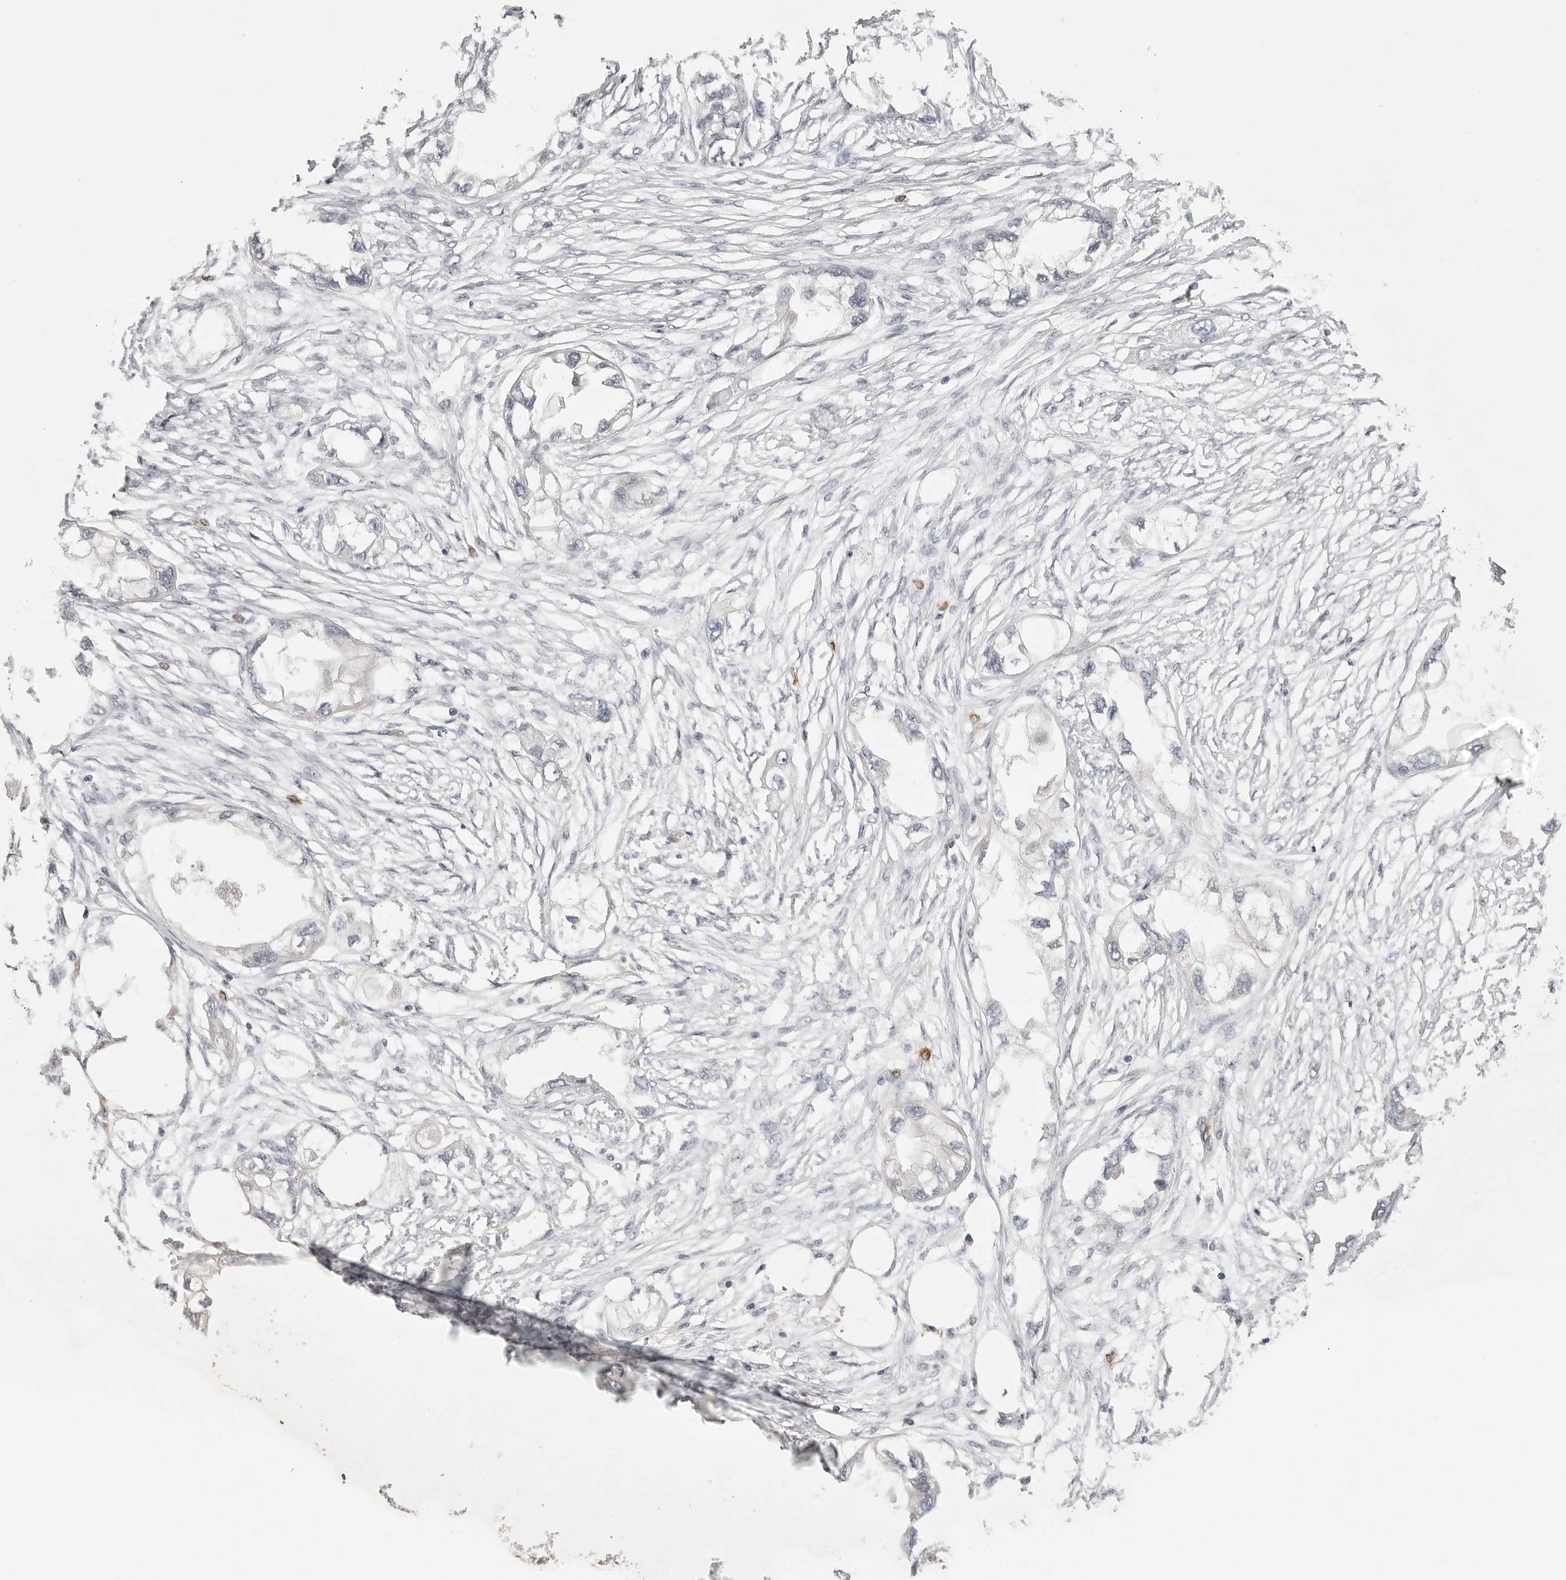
{"staining": {"intensity": "negative", "quantity": "none", "location": "none"}, "tissue": "endometrial cancer", "cell_type": "Tumor cells", "image_type": "cancer", "snomed": [{"axis": "morphology", "description": "Adenocarcinoma, NOS"}, {"axis": "morphology", "description": "Adenocarcinoma, metastatic, NOS"}, {"axis": "topography", "description": "Adipose tissue"}, {"axis": "topography", "description": "Endometrium"}], "caption": "Immunohistochemical staining of human endometrial cancer (metastatic adenocarcinoma) displays no significant expression in tumor cells.", "gene": "CCPG1", "patient": {"sex": "female", "age": 67}}